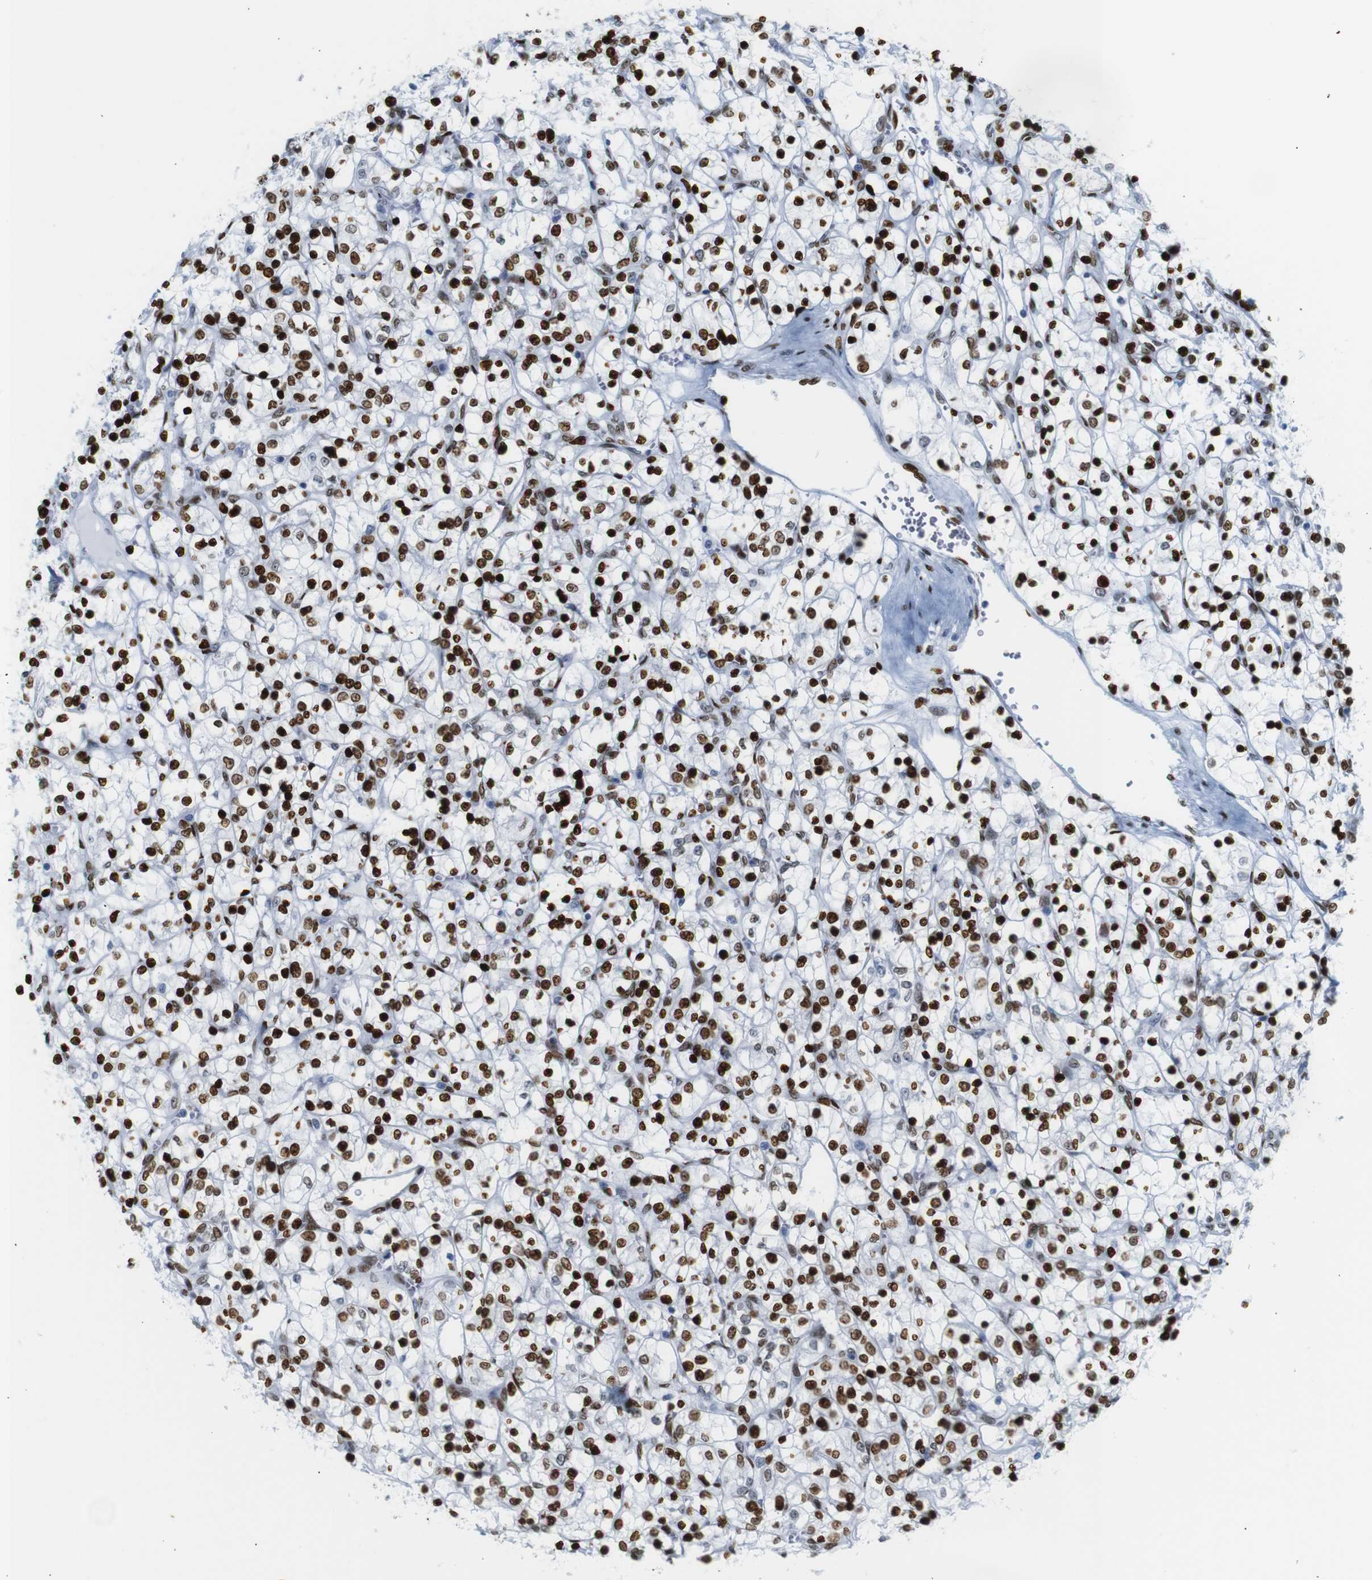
{"staining": {"intensity": "strong", "quantity": ">75%", "location": "nuclear"}, "tissue": "renal cancer", "cell_type": "Tumor cells", "image_type": "cancer", "snomed": [{"axis": "morphology", "description": "Adenocarcinoma, NOS"}, {"axis": "topography", "description": "Kidney"}], "caption": "About >75% of tumor cells in renal cancer exhibit strong nuclear protein staining as visualized by brown immunohistochemical staining.", "gene": "NPIPB15", "patient": {"sex": "female", "age": 69}}